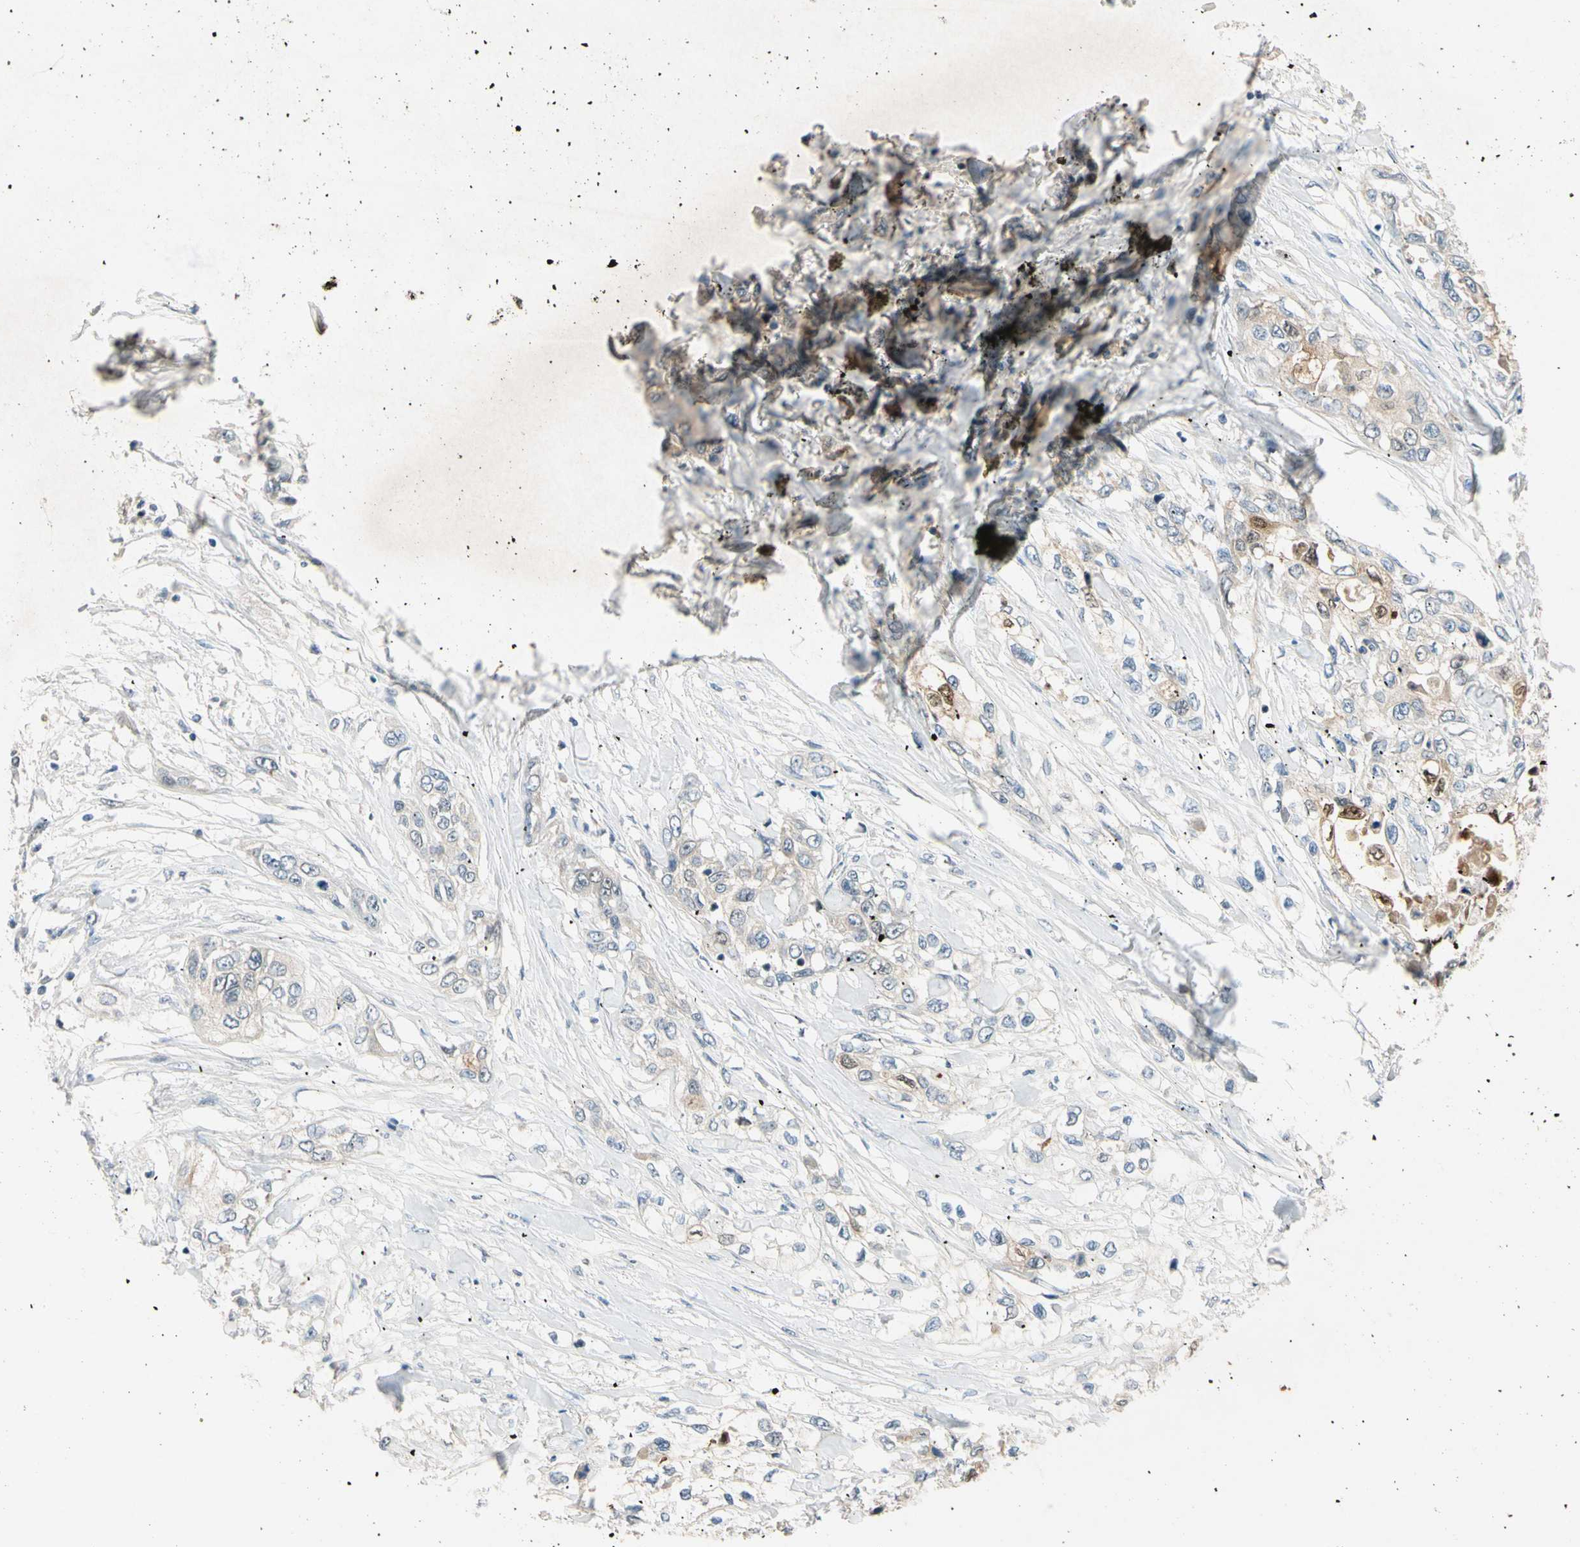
{"staining": {"intensity": "weak", "quantity": "25%-75%", "location": "cytoplasmic/membranous"}, "tissue": "pancreatic cancer", "cell_type": "Tumor cells", "image_type": "cancer", "snomed": [{"axis": "morphology", "description": "Adenocarcinoma, NOS"}, {"axis": "topography", "description": "Pancreas"}], "caption": "Pancreatic cancer tissue reveals weak cytoplasmic/membranous staining in about 25%-75% of tumor cells, visualized by immunohistochemistry.", "gene": "RIOX2", "patient": {"sex": "female", "age": 70}}